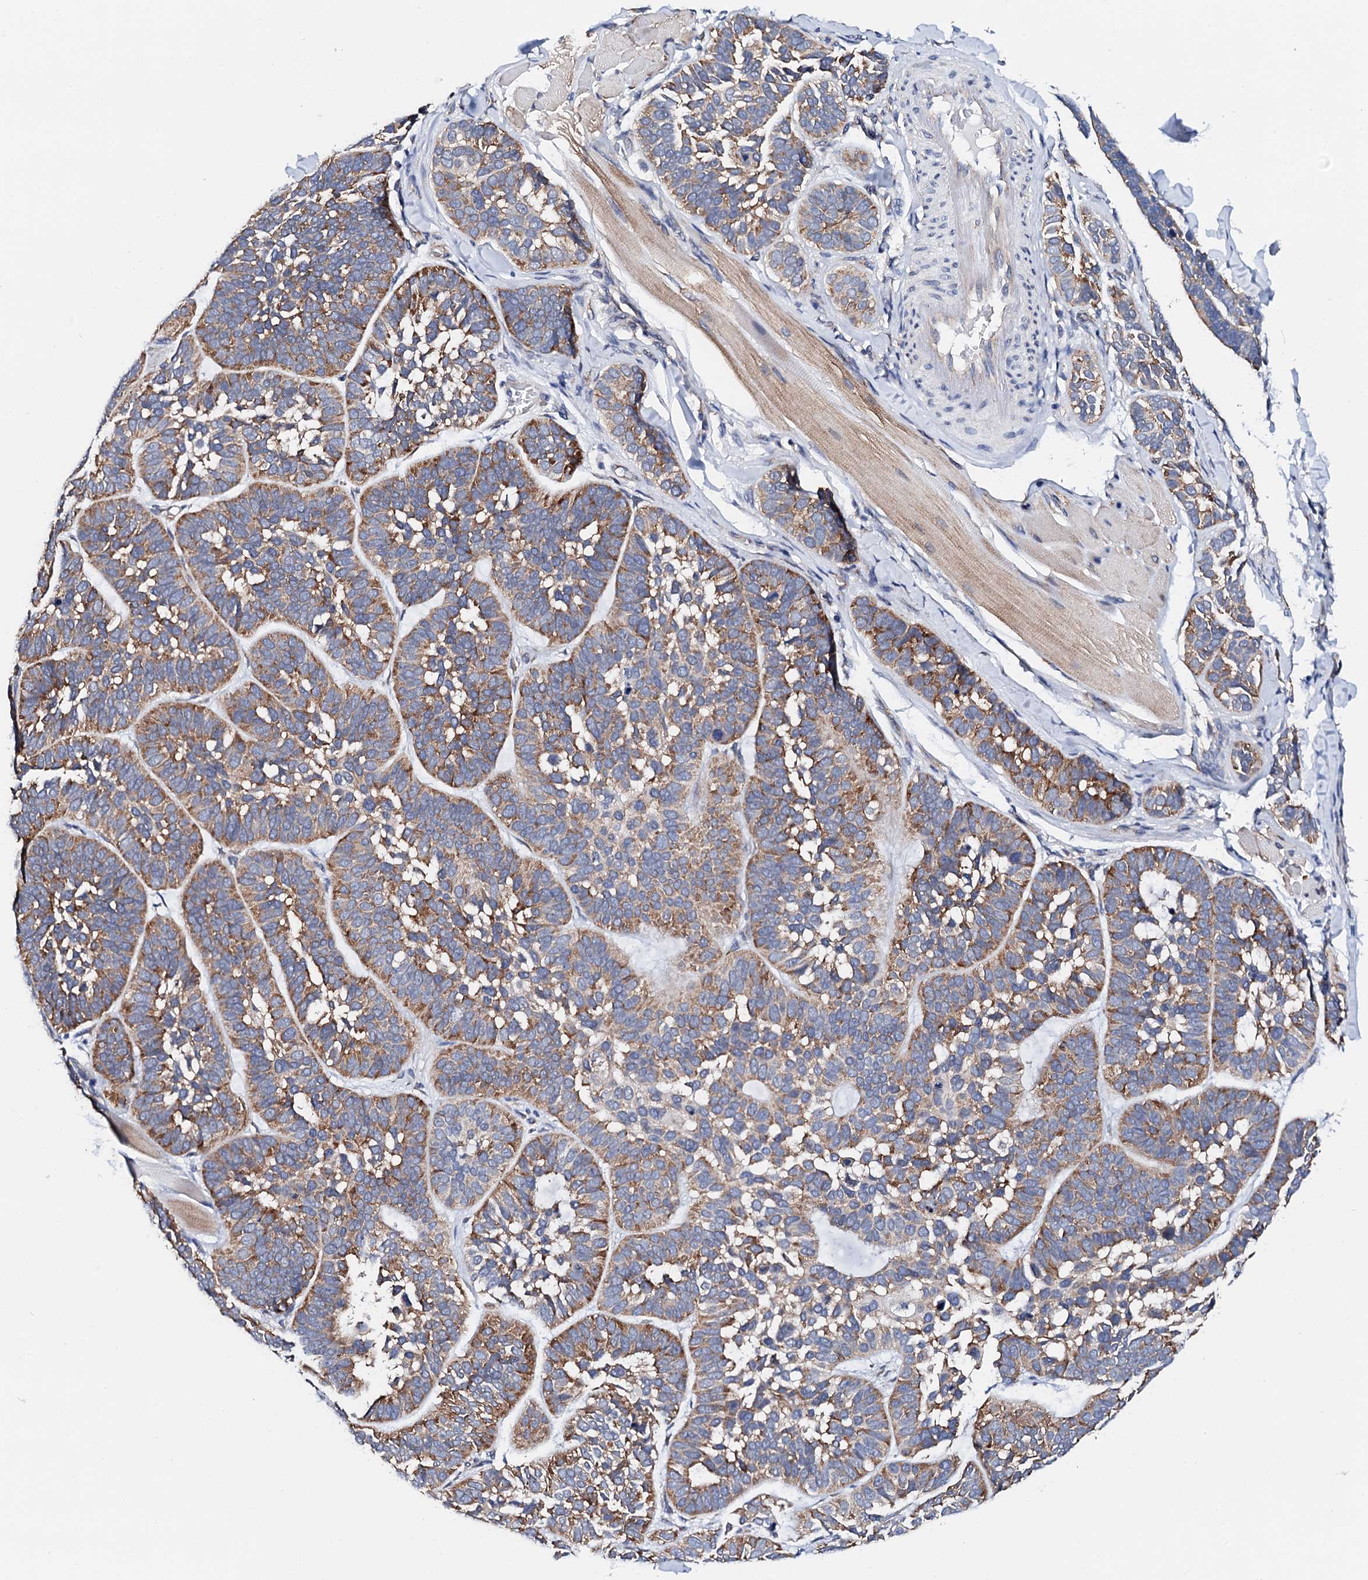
{"staining": {"intensity": "moderate", "quantity": ">75%", "location": "cytoplasmic/membranous"}, "tissue": "skin cancer", "cell_type": "Tumor cells", "image_type": "cancer", "snomed": [{"axis": "morphology", "description": "Basal cell carcinoma"}, {"axis": "topography", "description": "Skin"}], "caption": "Protein analysis of basal cell carcinoma (skin) tissue exhibits moderate cytoplasmic/membranous positivity in approximately >75% of tumor cells.", "gene": "NUP58", "patient": {"sex": "male", "age": 62}}